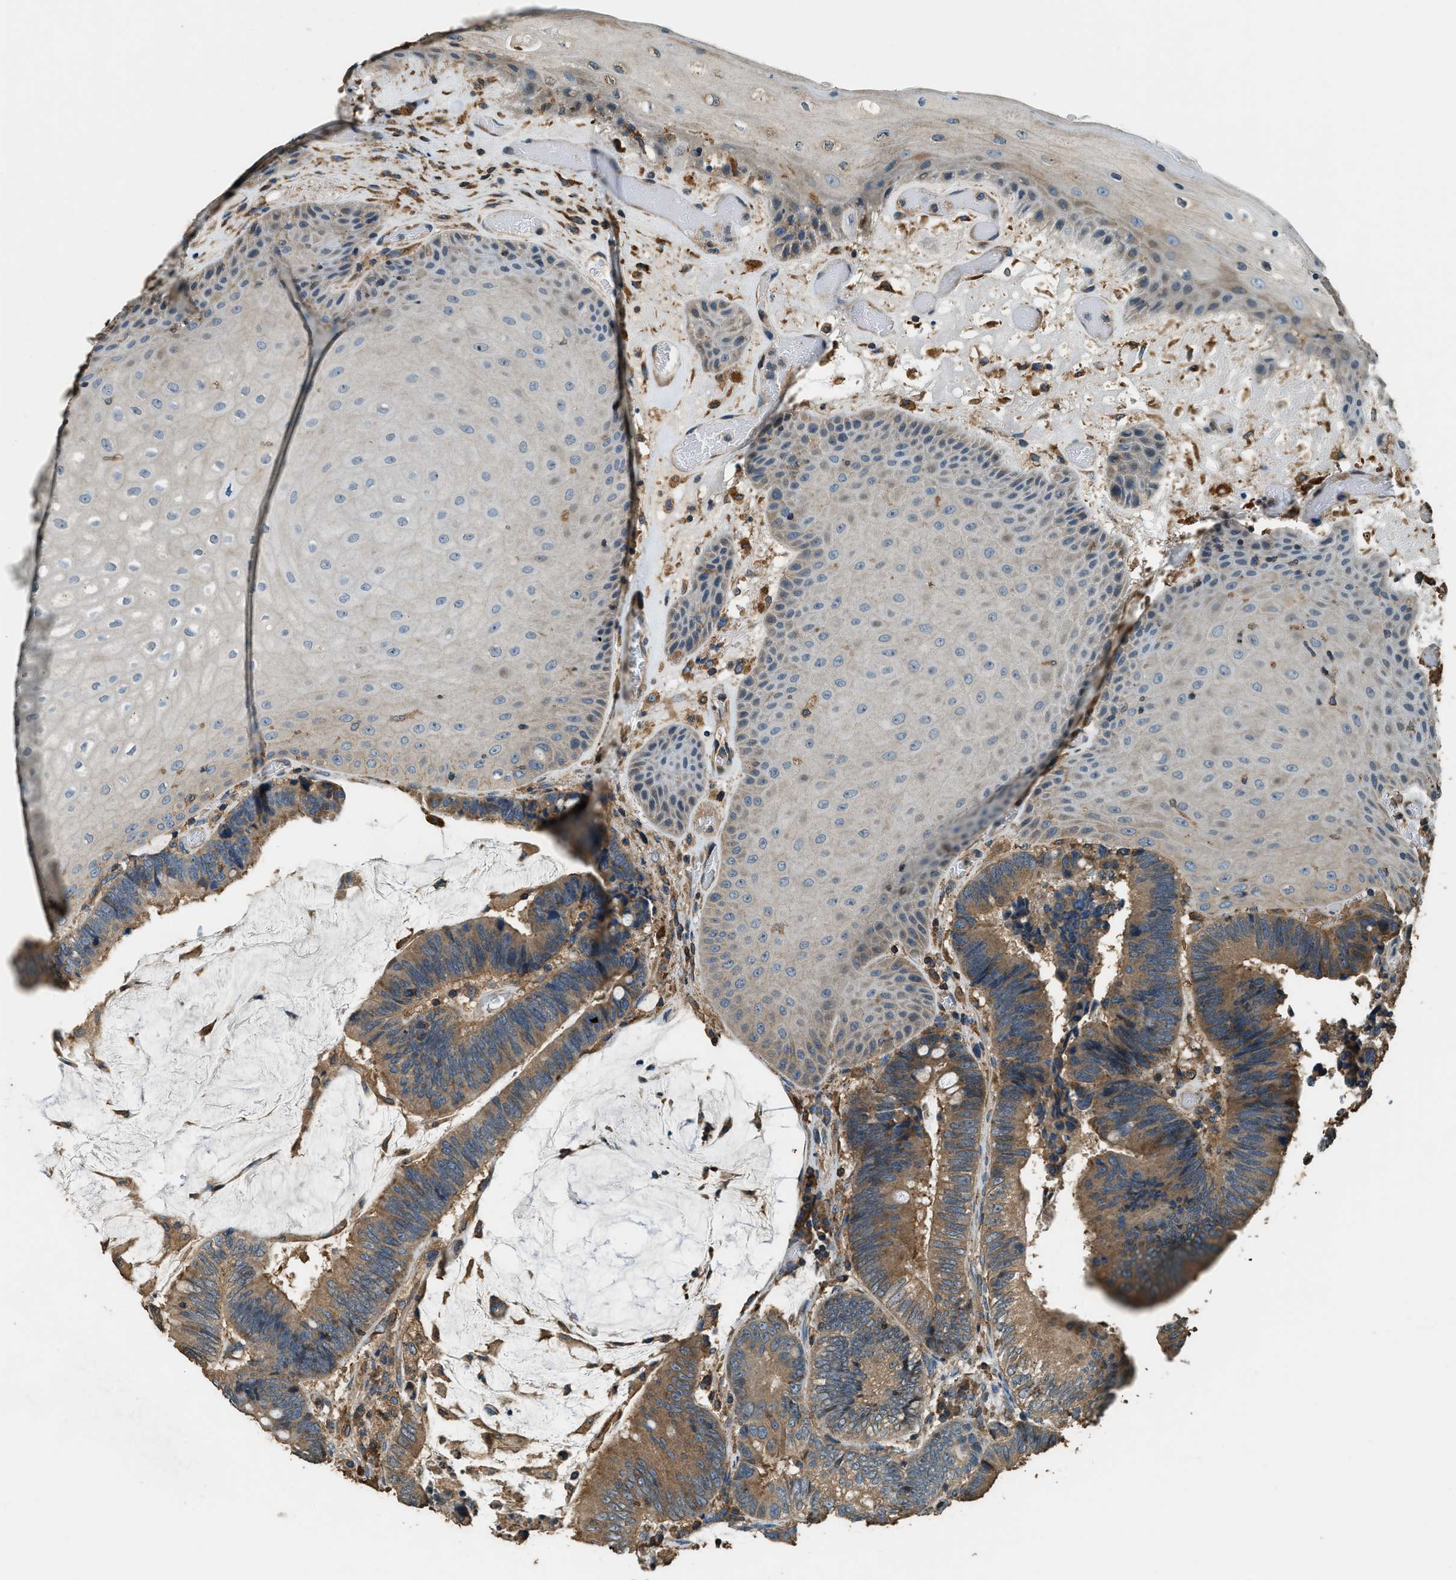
{"staining": {"intensity": "moderate", "quantity": ">75%", "location": "cytoplasmic/membranous"}, "tissue": "colorectal cancer", "cell_type": "Tumor cells", "image_type": "cancer", "snomed": [{"axis": "morphology", "description": "Adenocarcinoma, NOS"}, {"axis": "topography", "description": "Rectum"}, {"axis": "topography", "description": "Anal"}], "caption": "This micrograph shows IHC staining of colorectal cancer (adenocarcinoma), with medium moderate cytoplasmic/membranous positivity in approximately >75% of tumor cells.", "gene": "ERGIC1", "patient": {"sex": "female", "age": 89}}